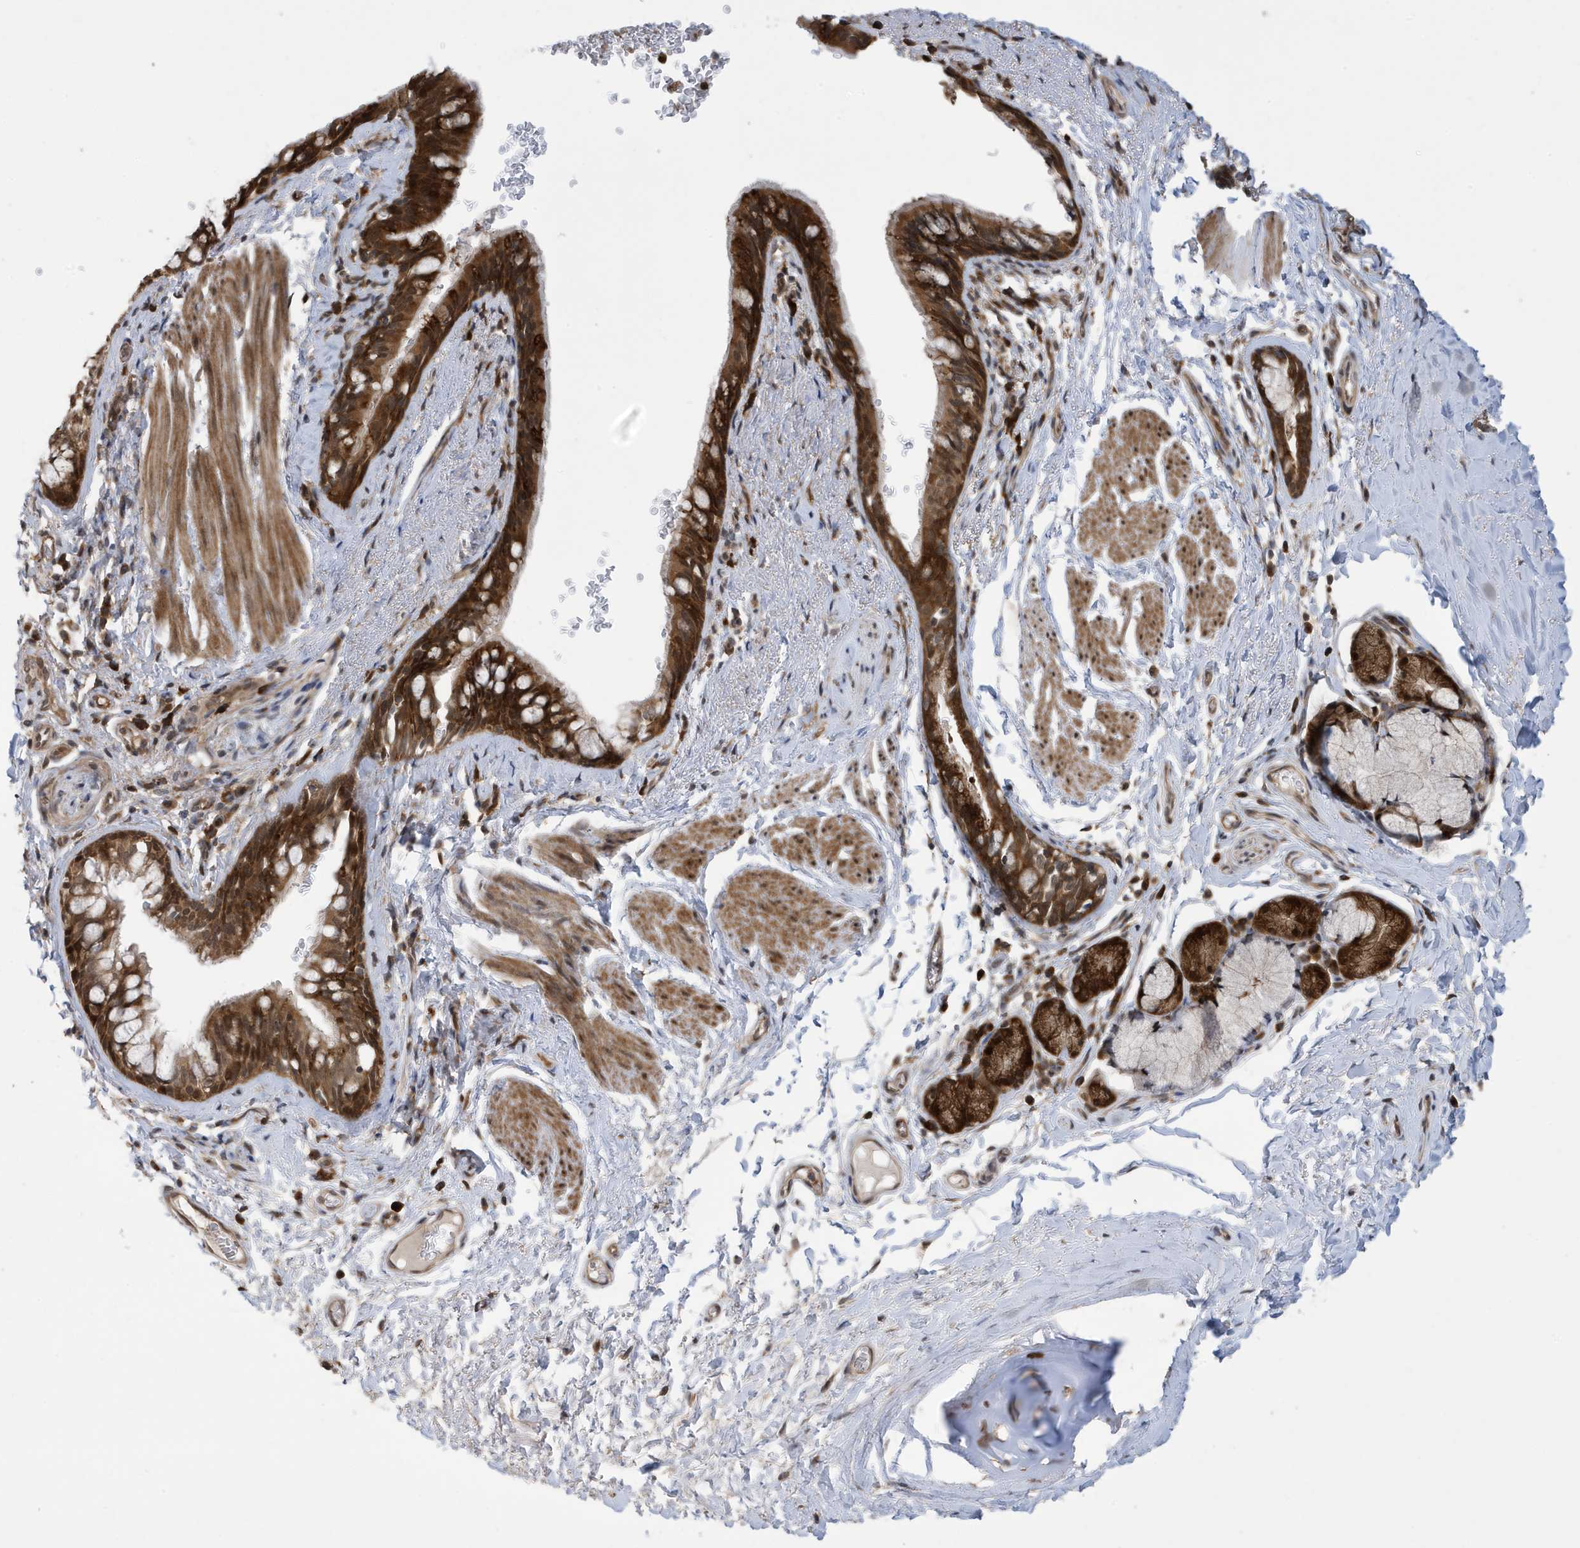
{"staining": {"intensity": "strong", "quantity": ">75%", "location": "cytoplasmic/membranous,nuclear"}, "tissue": "bronchus", "cell_type": "Respiratory epithelial cells", "image_type": "normal", "snomed": [{"axis": "morphology", "description": "Normal tissue, NOS"}, {"axis": "topography", "description": "Cartilage tissue"}, {"axis": "topography", "description": "Bronchus"}], "caption": "Immunohistochemistry micrograph of unremarkable bronchus: human bronchus stained using immunohistochemistry (IHC) demonstrates high levels of strong protein expression localized specifically in the cytoplasmic/membranous,nuclear of respiratory epithelial cells, appearing as a cytoplasmic/membranous,nuclear brown color.", "gene": "UBQLN1", "patient": {"sex": "female", "age": 36}}